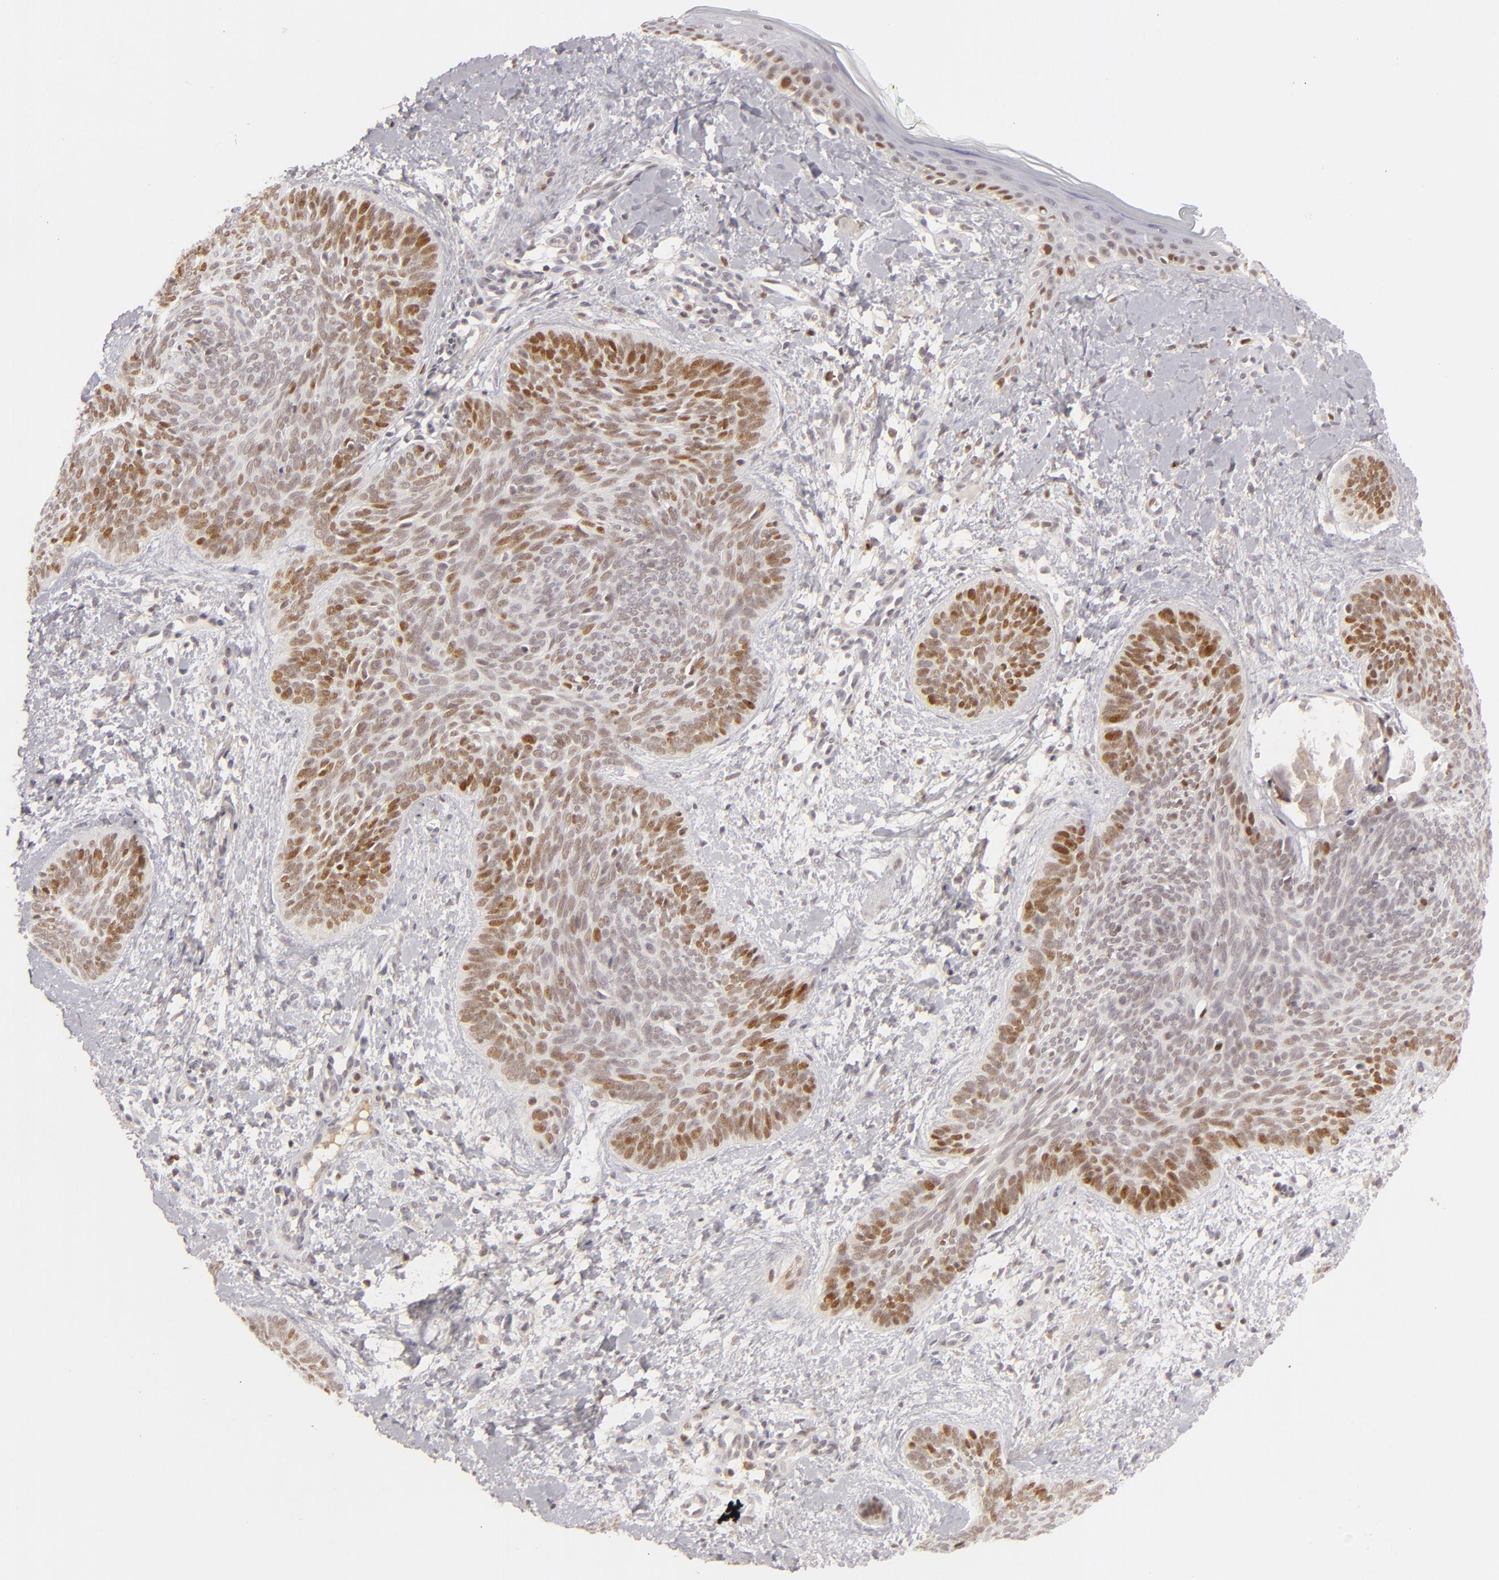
{"staining": {"intensity": "moderate", "quantity": ">75%", "location": "nuclear"}, "tissue": "skin cancer", "cell_type": "Tumor cells", "image_type": "cancer", "snomed": [{"axis": "morphology", "description": "Basal cell carcinoma"}, {"axis": "topography", "description": "Skin"}], "caption": "IHC staining of skin basal cell carcinoma, which displays medium levels of moderate nuclear expression in about >75% of tumor cells indicating moderate nuclear protein positivity. The staining was performed using DAB (brown) for protein detection and nuclei were counterstained in hematoxylin (blue).", "gene": "FEN1", "patient": {"sex": "female", "age": 81}}